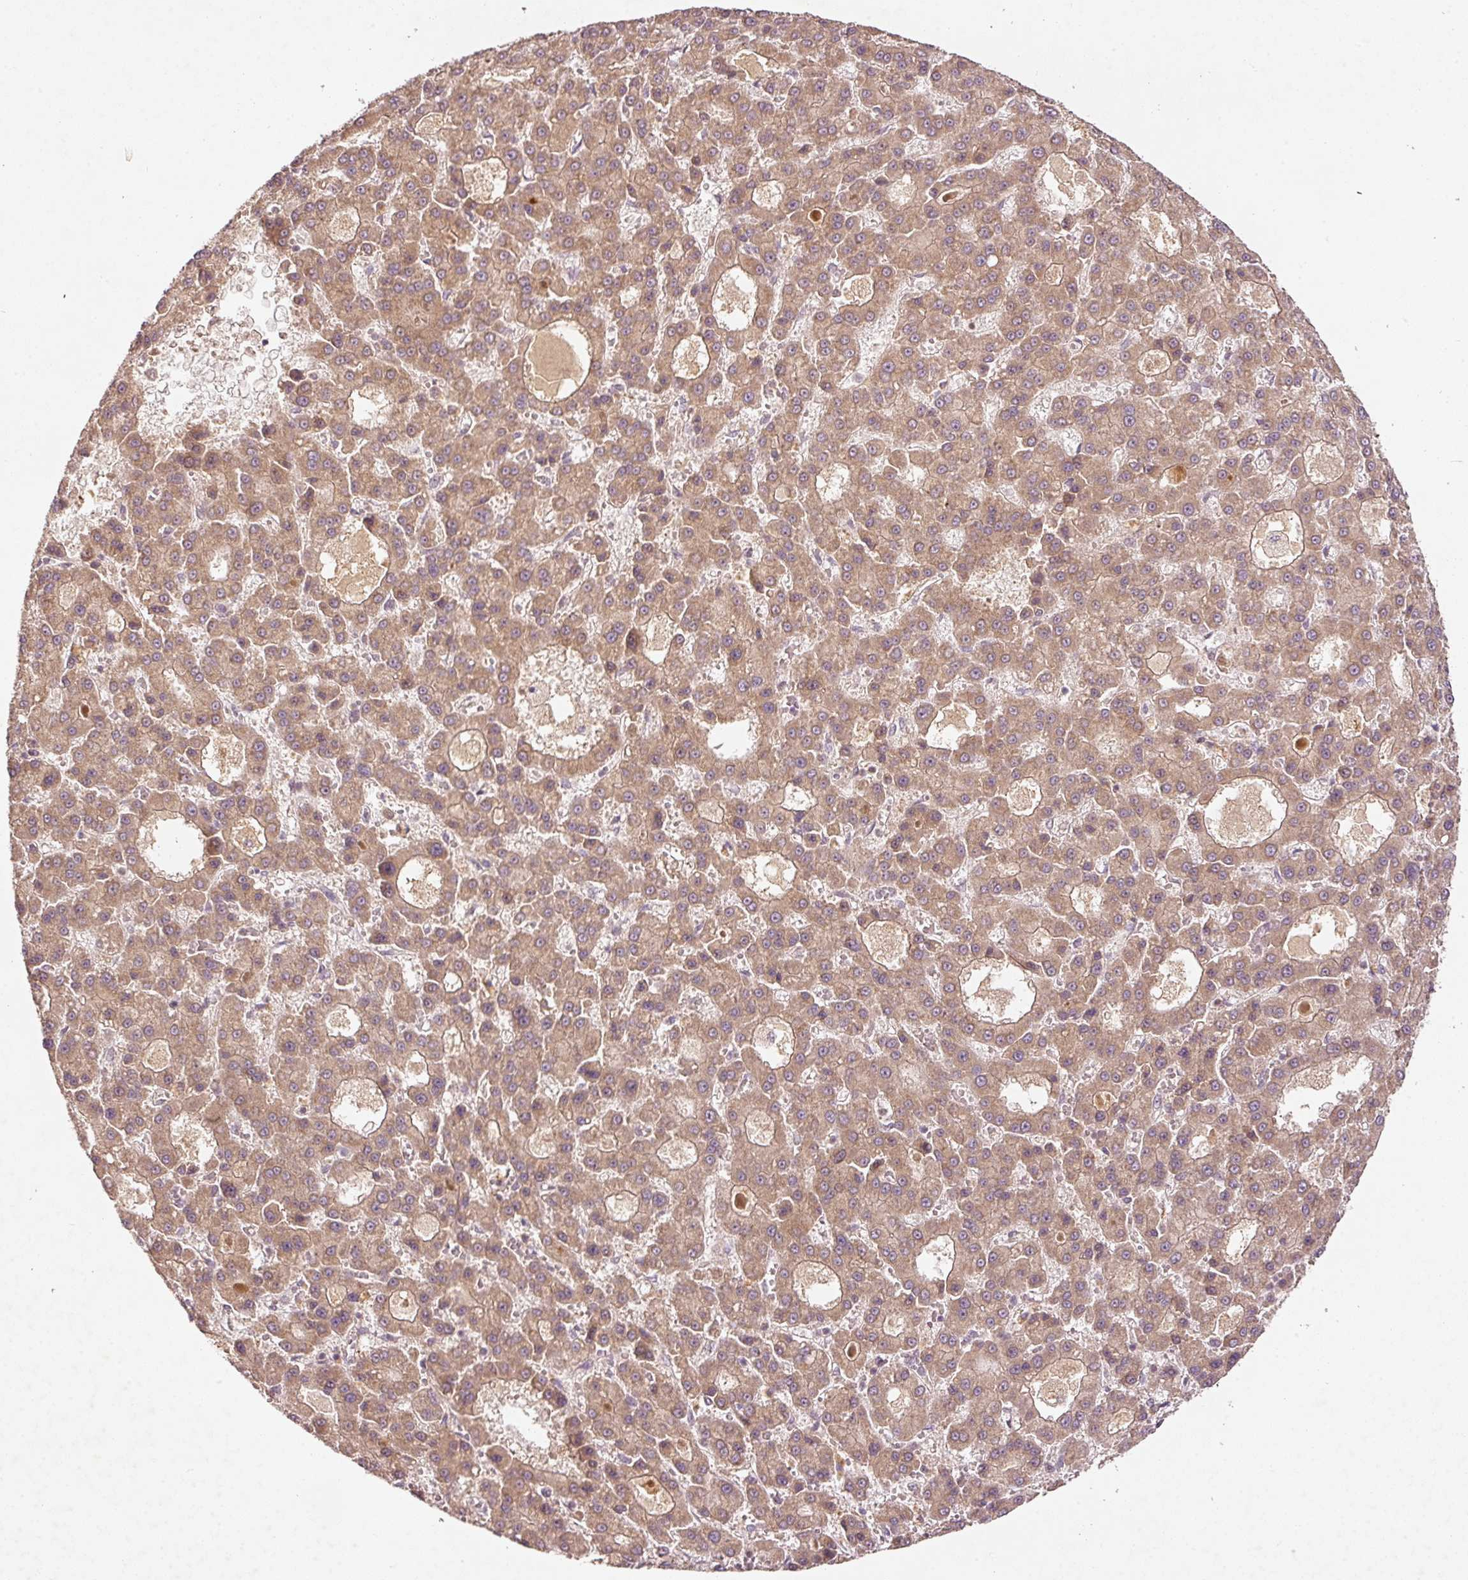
{"staining": {"intensity": "moderate", "quantity": ">75%", "location": "cytoplasmic/membranous"}, "tissue": "liver cancer", "cell_type": "Tumor cells", "image_type": "cancer", "snomed": [{"axis": "morphology", "description": "Carcinoma, Hepatocellular, NOS"}, {"axis": "topography", "description": "Liver"}], "caption": "Human liver hepatocellular carcinoma stained with a brown dye exhibits moderate cytoplasmic/membranous positive staining in approximately >75% of tumor cells.", "gene": "PCDHB1", "patient": {"sex": "male", "age": 70}}